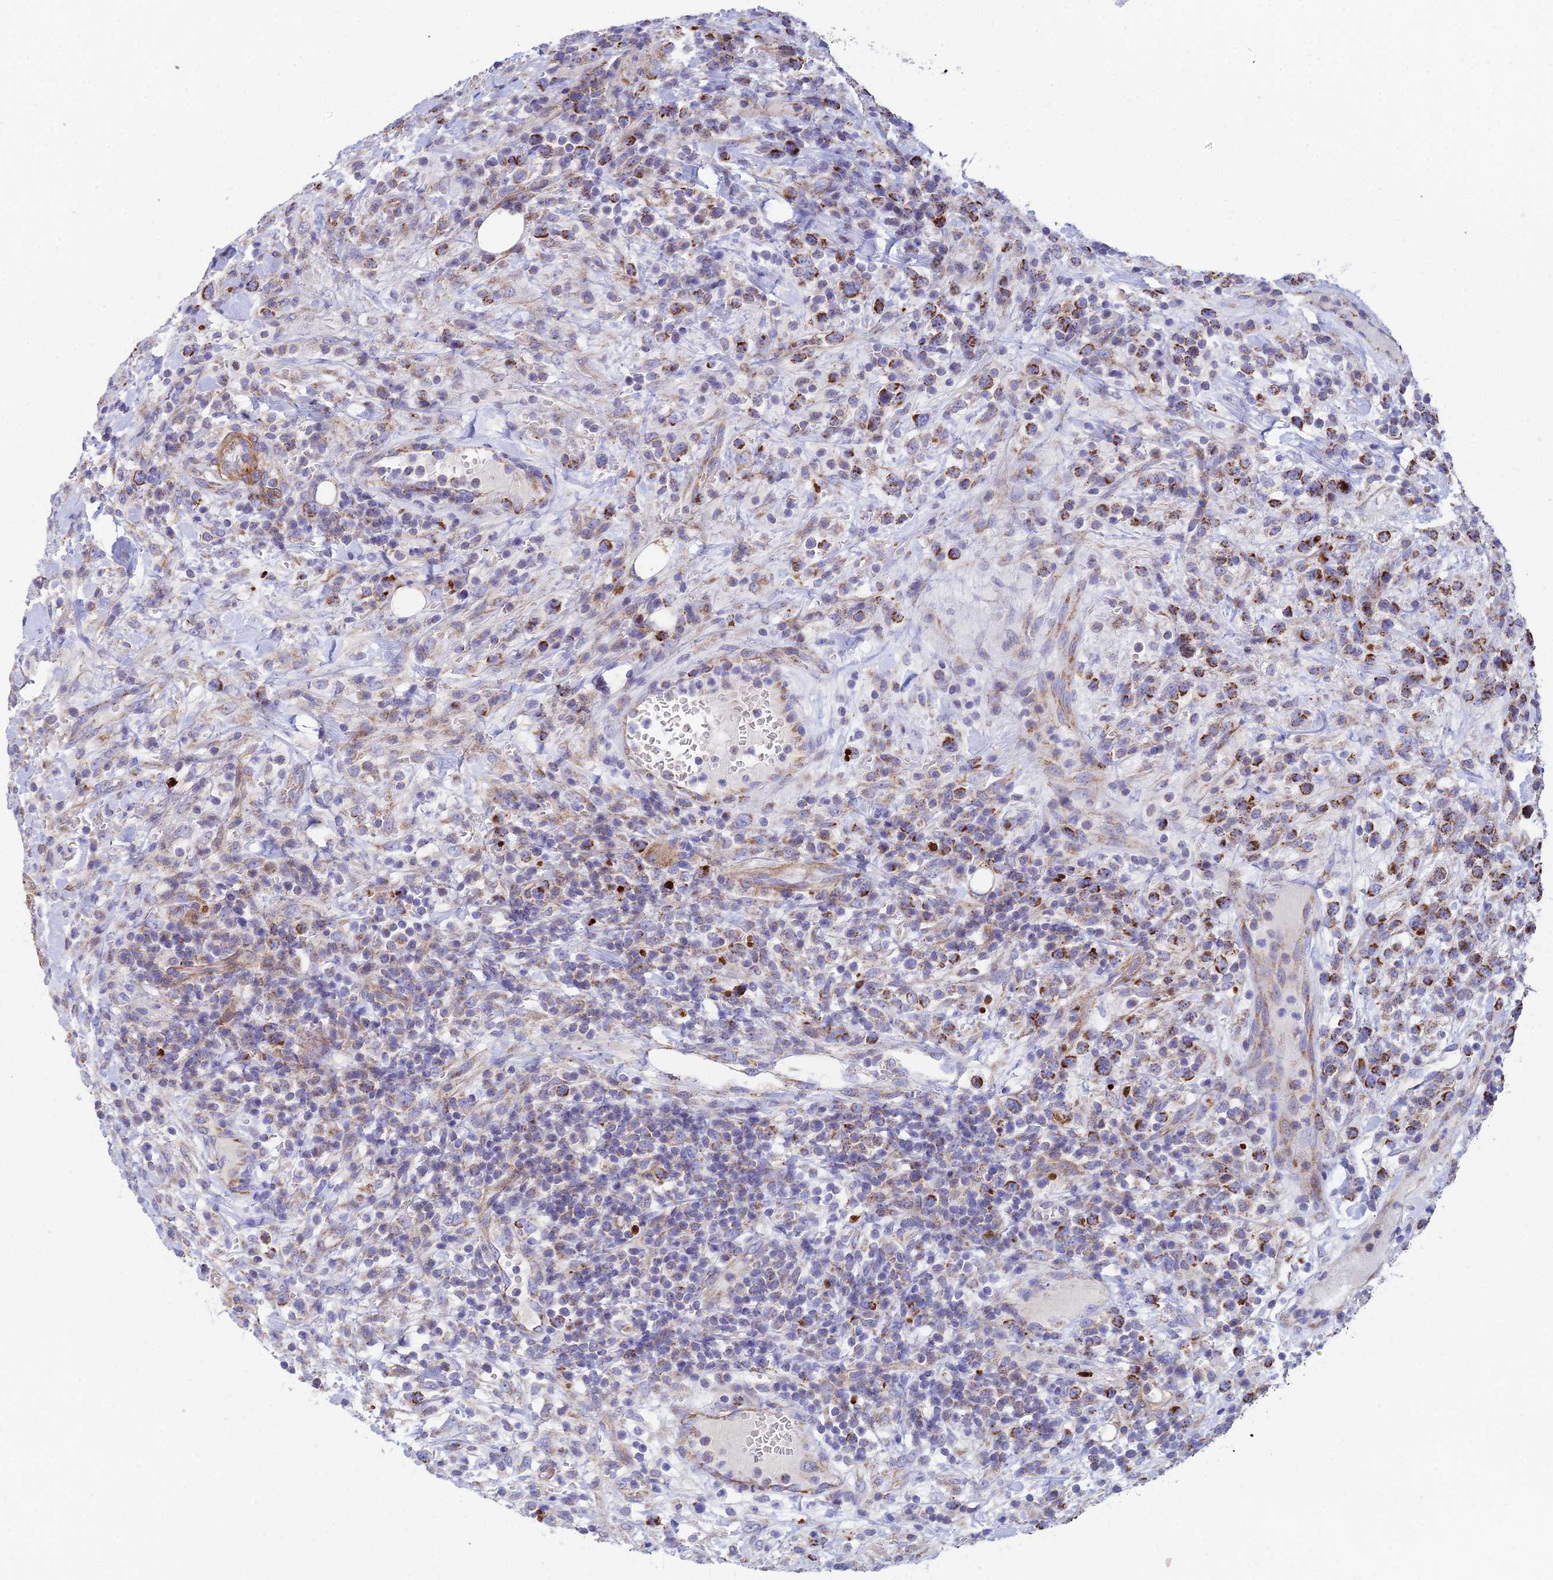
{"staining": {"intensity": "strong", "quantity": "25%-75%", "location": "cytoplasmic/membranous"}, "tissue": "lymphoma", "cell_type": "Tumor cells", "image_type": "cancer", "snomed": [{"axis": "morphology", "description": "Malignant lymphoma, non-Hodgkin's type, High grade"}, {"axis": "topography", "description": "Colon"}], "caption": "A photomicrograph of human lymphoma stained for a protein reveals strong cytoplasmic/membranous brown staining in tumor cells. The staining was performed using DAB (3,3'-diaminobenzidine), with brown indicating positive protein expression. Nuclei are stained blue with hematoxylin.", "gene": "CSPG4", "patient": {"sex": "female", "age": 53}}